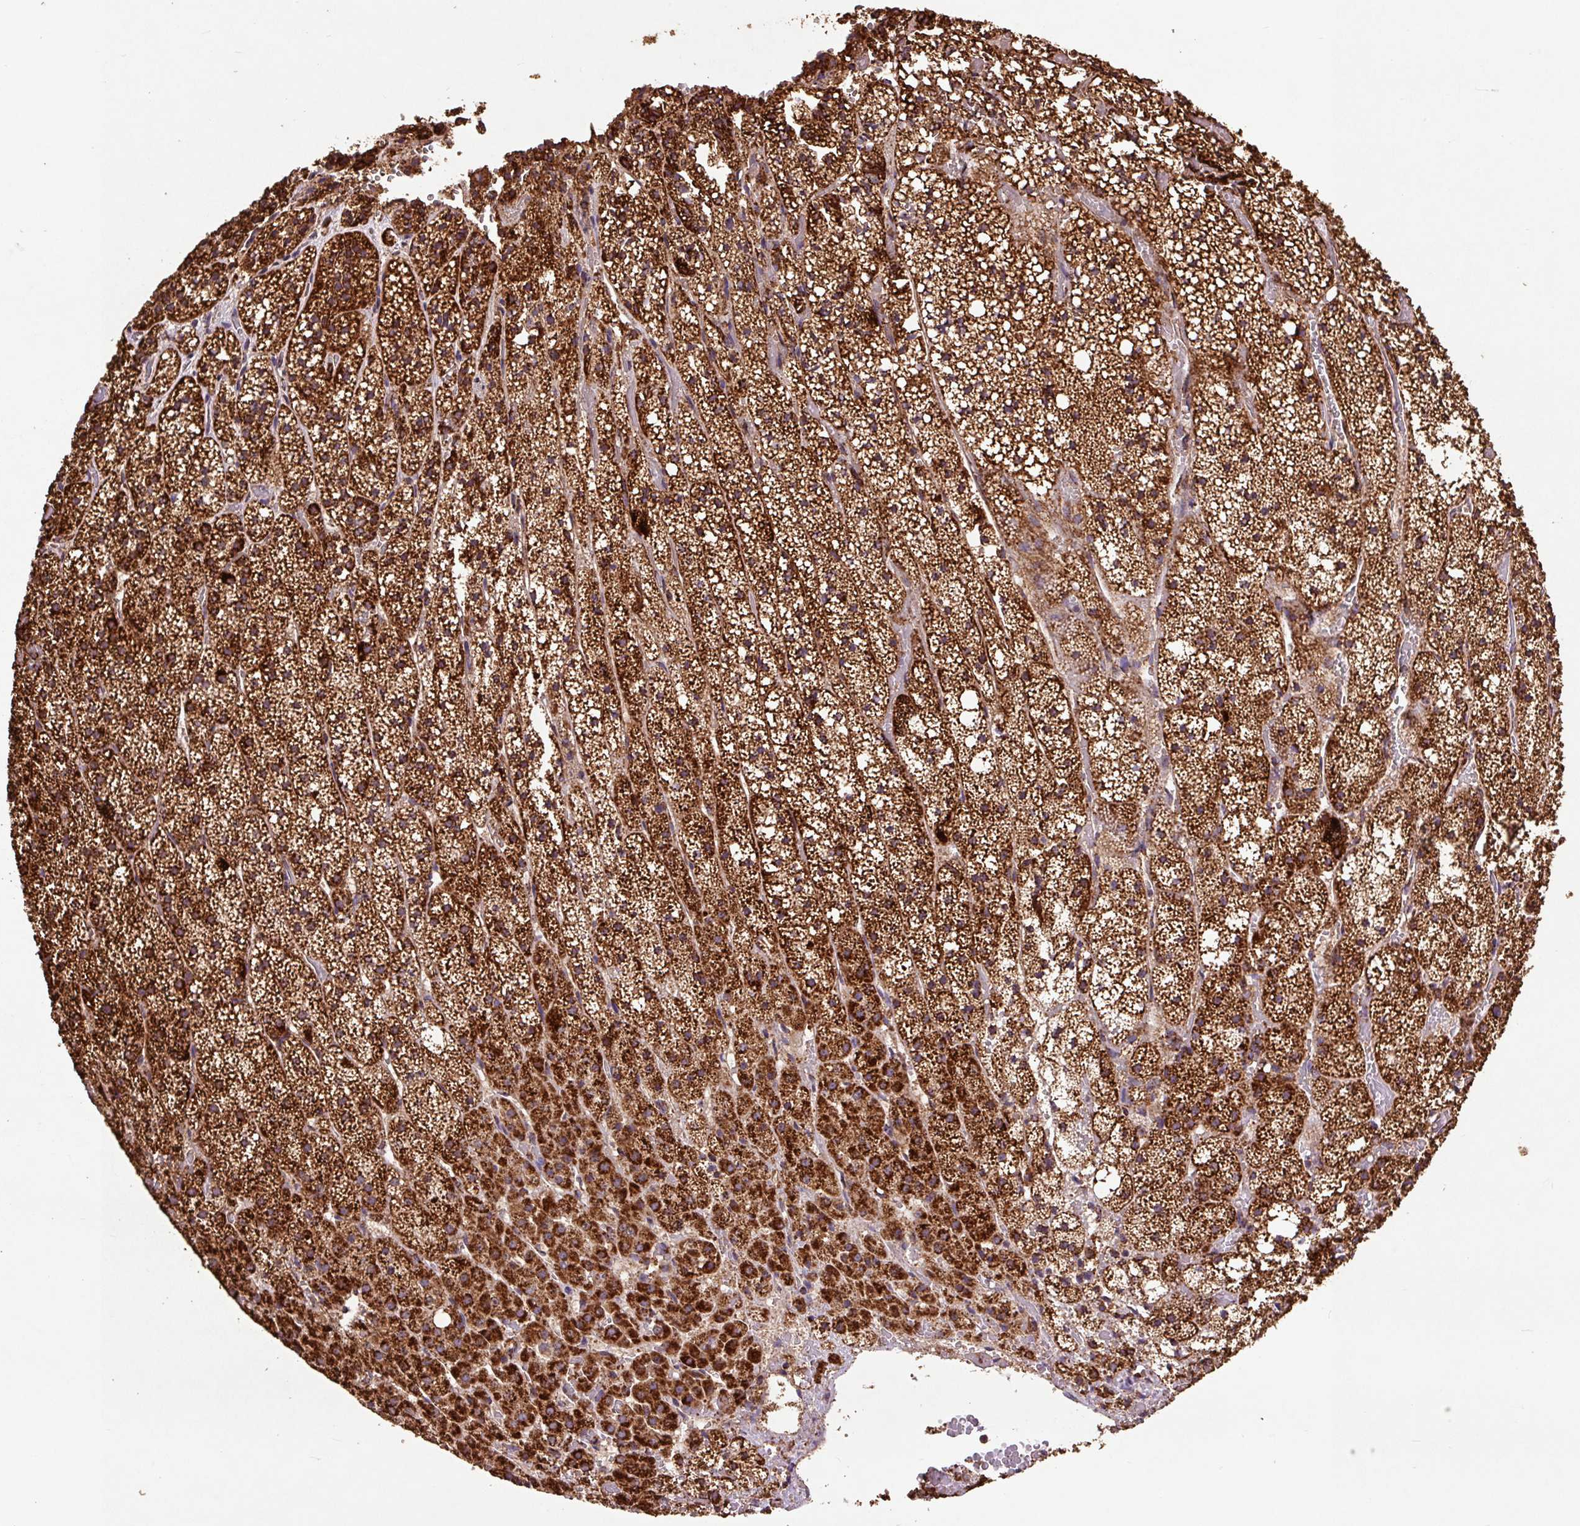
{"staining": {"intensity": "strong", "quantity": ">75%", "location": "cytoplasmic/membranous"}, "tissue": "adrenal gland", "cell_type": "Glandular cells", "image_type": "normal", "snomed": [{"axis": "morphology", "description": "Normal tissue, NOS"}, {"axis": "topography", "description": "Adrenal gland"}], "caption": "Protein positivity by immunohistochemistry demonstrates strong cytoplasmic/membranous expression in approximately >75% of glandular cells in benign adrenal gland. (Brightfield microscopy of DAB IHC at high magnification).", "gene": "ATP5F1A", "patient": {"sex": "male", "age": 53}}